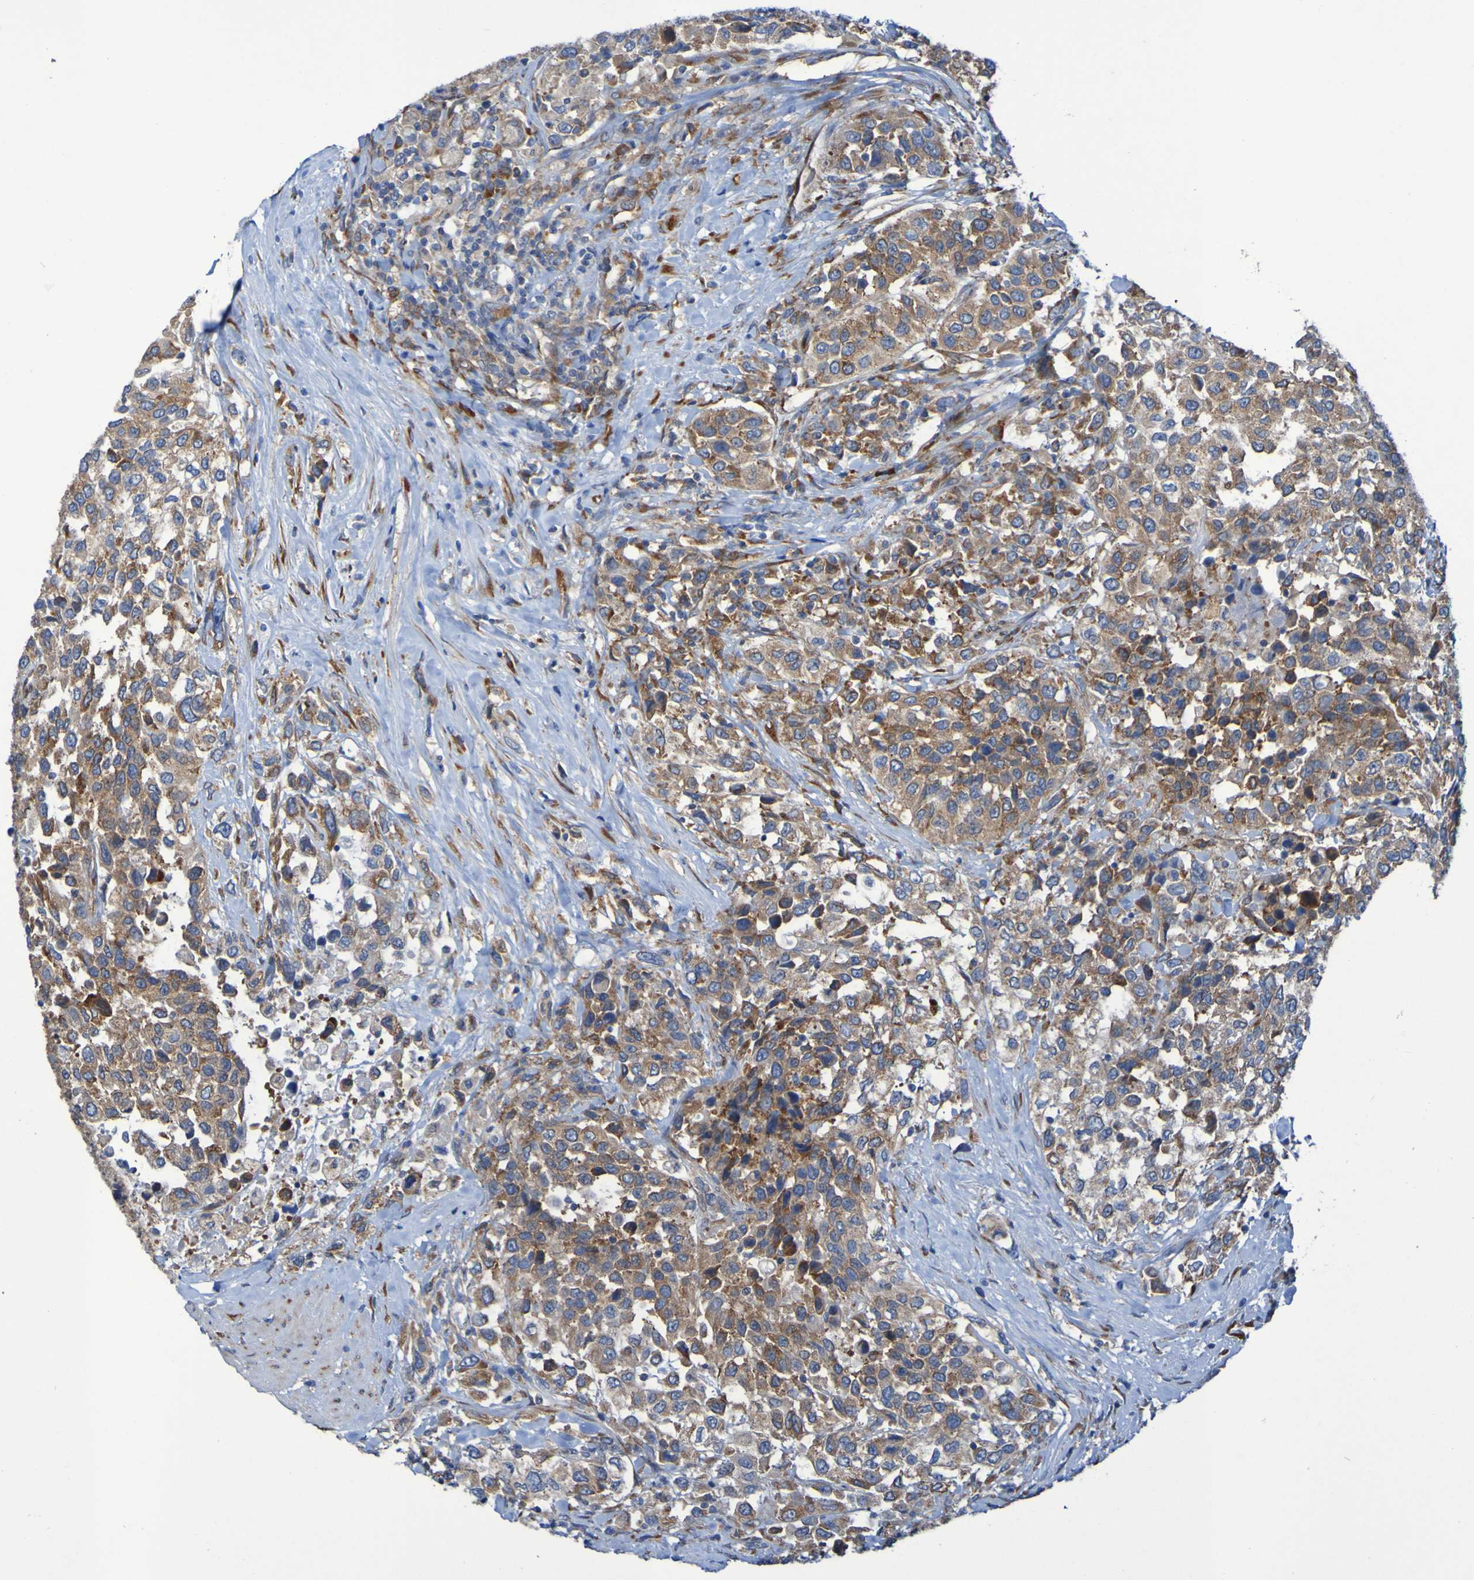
{"staining": {"intensity": "weak", "quantity": ">75%", "location": "cytoplasmic/membranous"}, "tissue": "urothelial cancer", "cell_type": "Tumor cells", "image_type": "cancer", "snomed": [{"axis": "morphology", "description": "Urothelial carcinoma, High grade"}, {"axis": "topography", "description": "Urinary bladder"}], "caption": "High-grade urothelial carcinoma was stained to show a protein in brown. There is low levels of weak cytoplasmic/membranous expression in about >75% of tumor cells. Using DAB (3,3'-diaminobenzidine) (brown) and hematoxylin (blue) stains, captured at high magnification using brightfield microscopy.", "gene": "FKBP3", "patient": {"sex": "female", "age": 80}}